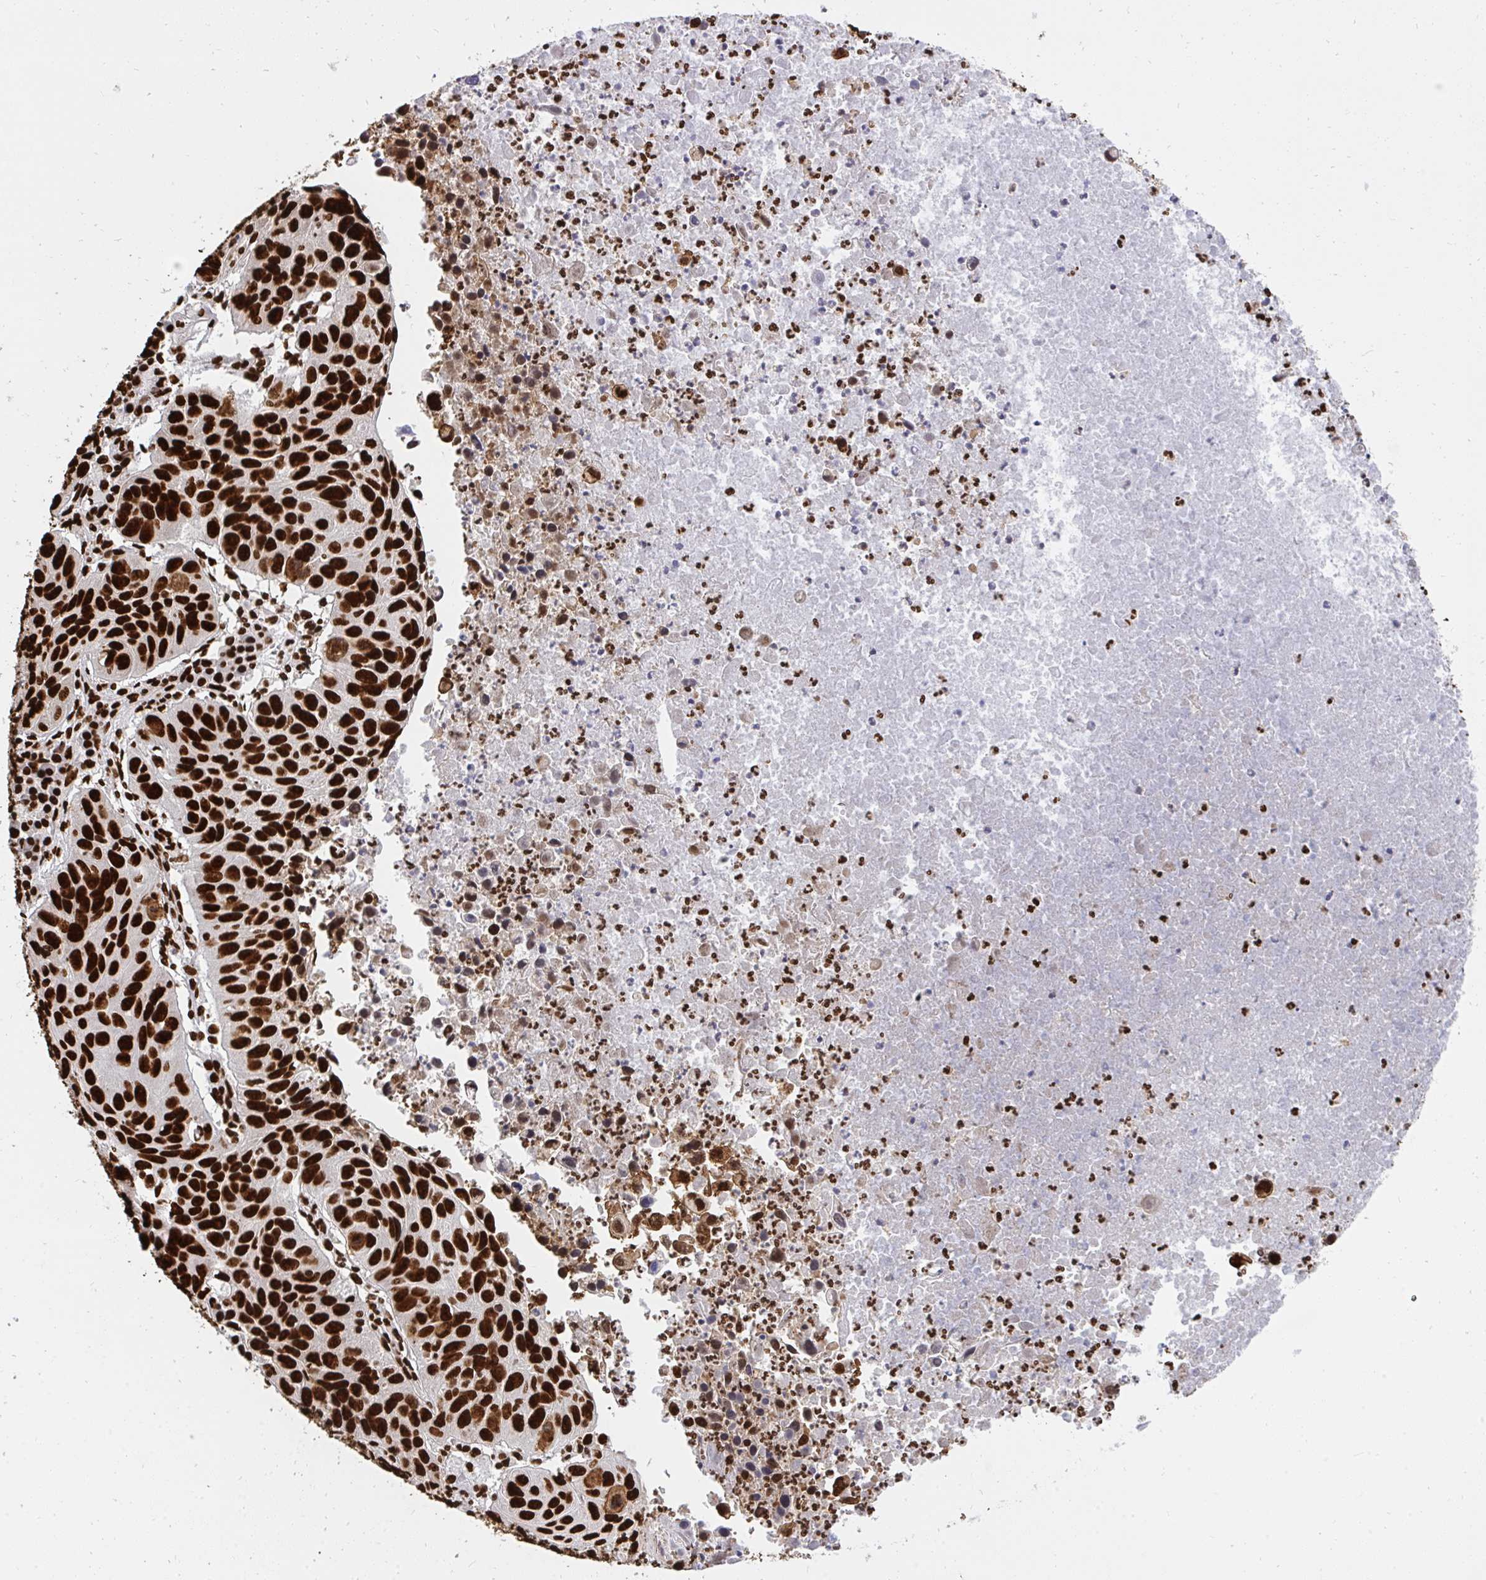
{"staining": {"intensity": "strong", "quantity": ">75%", "location": "nuclear"}, "tissue": "lung cancer", "cell_type": "Tumor cells", "image_type": "cancer", "snomed": [{"axis": "morphology", "description": "Squamous cell carcinoma, NOS"}, {"axis": "topography", "description": "Lung"}], "caption": "The histopathology image demonstrates a brown stain indicating the presence of a protein in the nuclear of tumor cells in squamous cell carcinoma (lung). (brown staining indicates protein expression, while blue staining denotes nuclei).", "gene": "HNRNPL", "patient": {"sex": "female", "age": 61}}